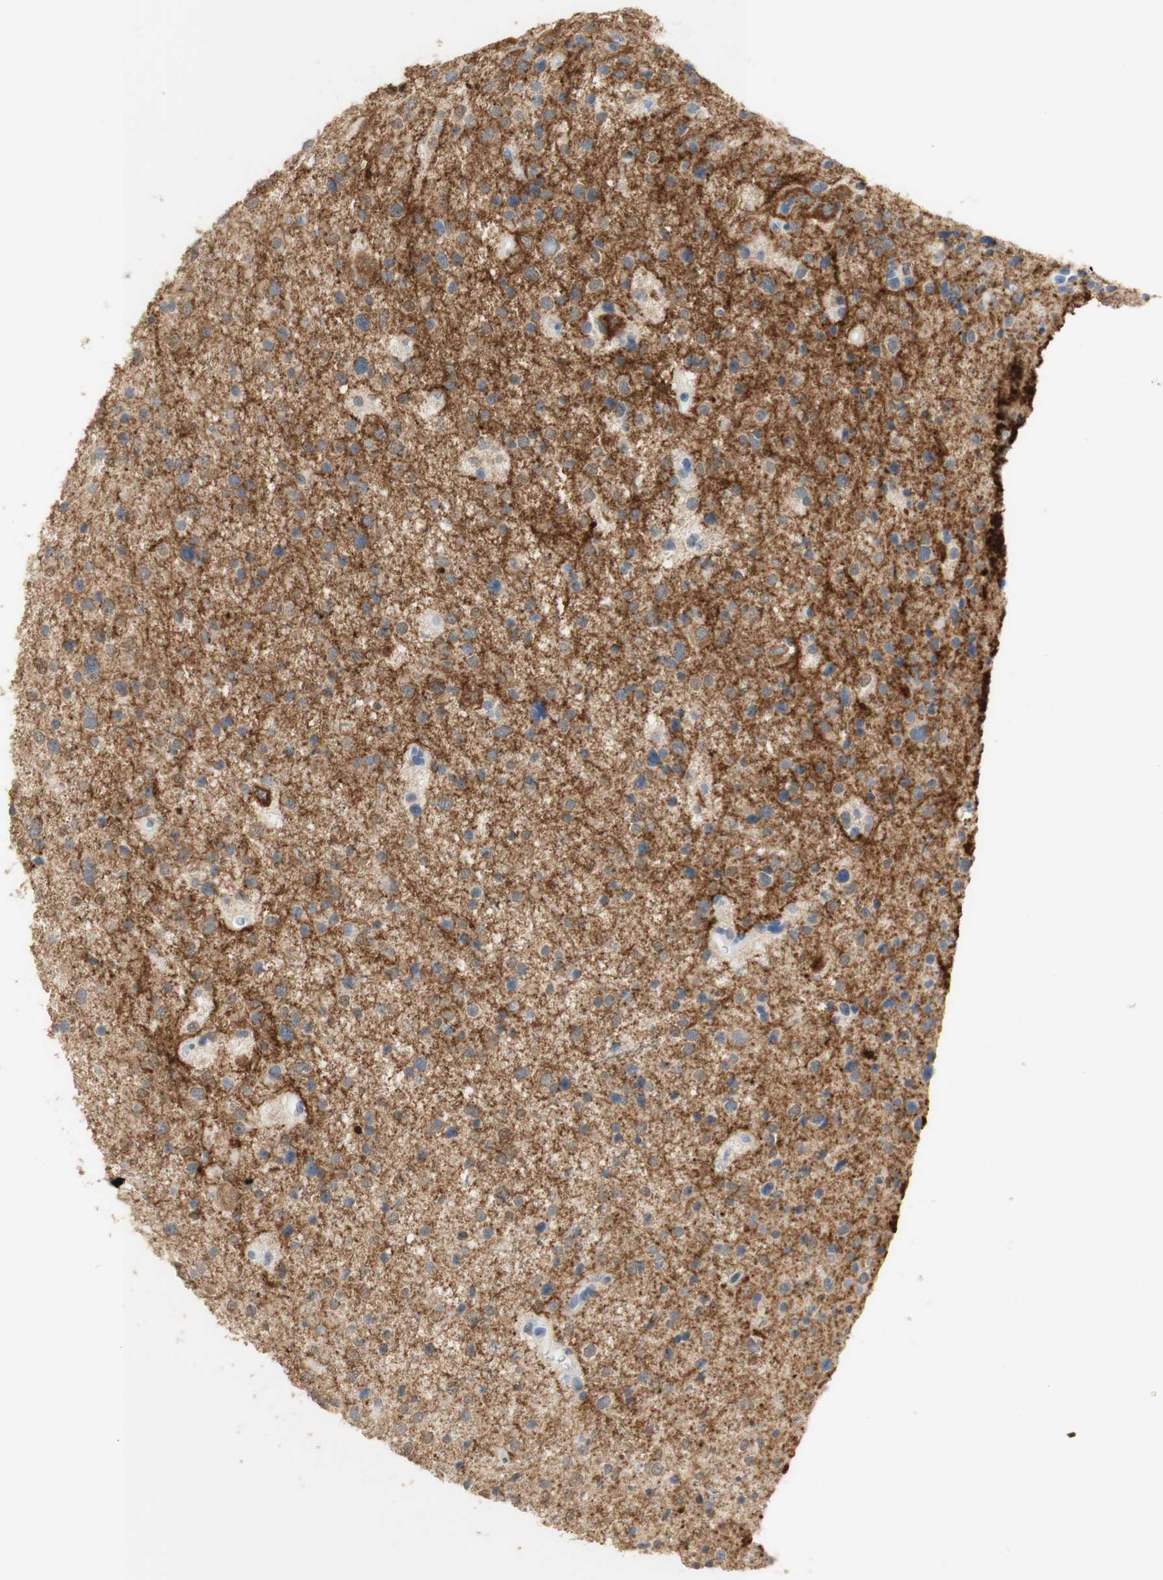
{"staining": {"intensity": "weak", "quantity": ">75%", "location": "cytoplasmic/membranous"}, "tissue": "glioma", "cell_type": "Tumor cells", "image_type": "cancer", "snomed": [{"axis": "morphology", "description": "Glioma, malignant, Low grade"}, {"axis": "topography", "description": "Brain"}], "caption": "Immunohistochemistry image of neoplastic tissue: low-grade glioma (malignant) stained using immunohistochemistry demonstrates low levels of weak protein expression localized specifically in the cytoplasmic/membranous of tumor cells, appearing as a cytoplasmic/membranous brown color.", "gene": "L1CAM", "patient": {"sex": "female", "age": 37}}